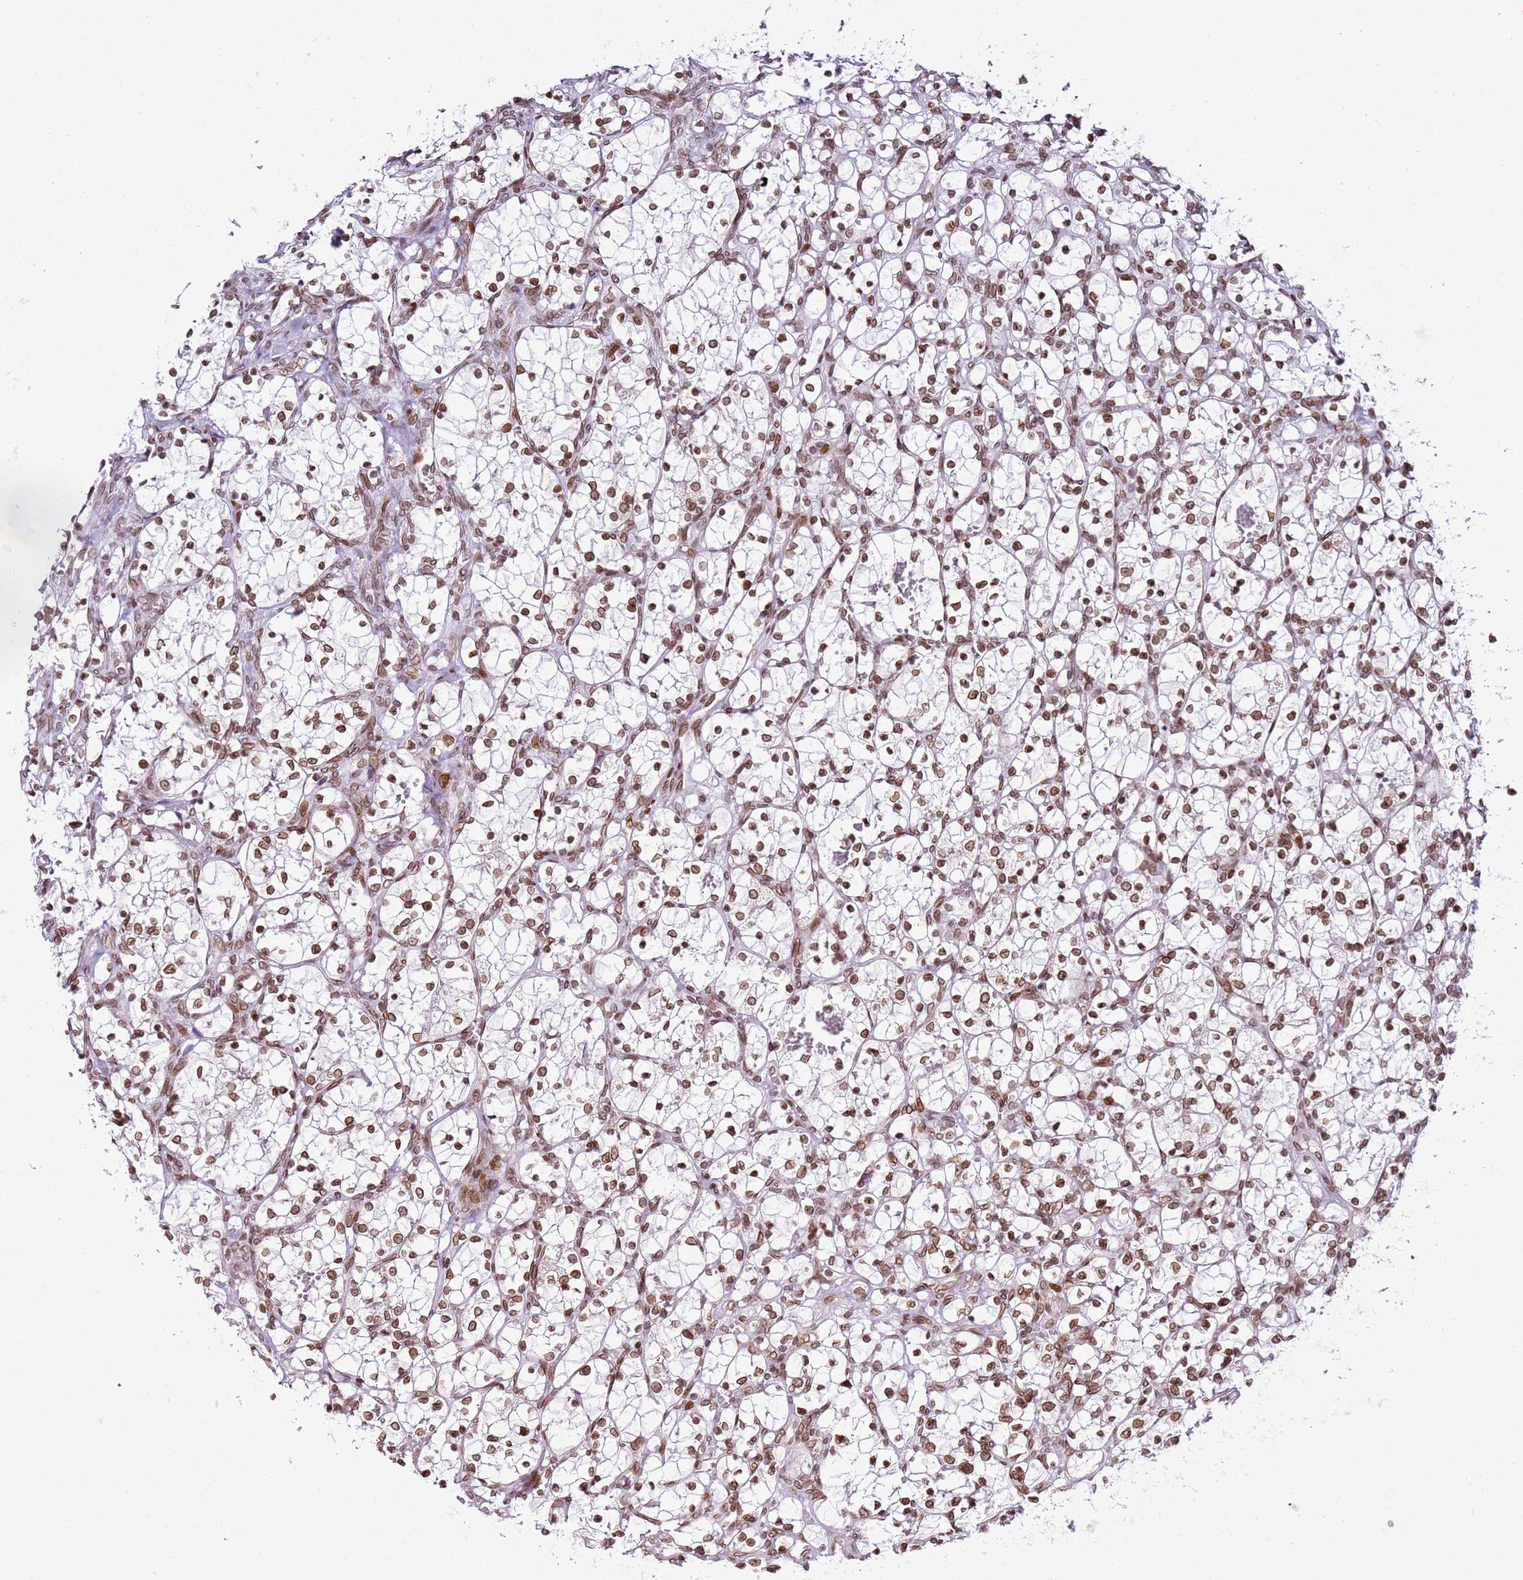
{"staining": {"intensity": "moderate", "quantity": ">75%", "location": "cytoplasmic/membranous,nuclear"}, "tissue": "renal cancer", "cell_type": "Tumor cells", "image_type": "cancer", "snomed": [{"axis": "morphology", "description": "Adenocarcinoma, NOS"}, {"axis": "topography", "description": "Kidney"}], "caption": "Human renal adenocarcinoma stained with a protein marker exhibits moderate staining in tumor cells.", "gene": "POU6F1", "patient": {"sex": "female", "age": 69}}